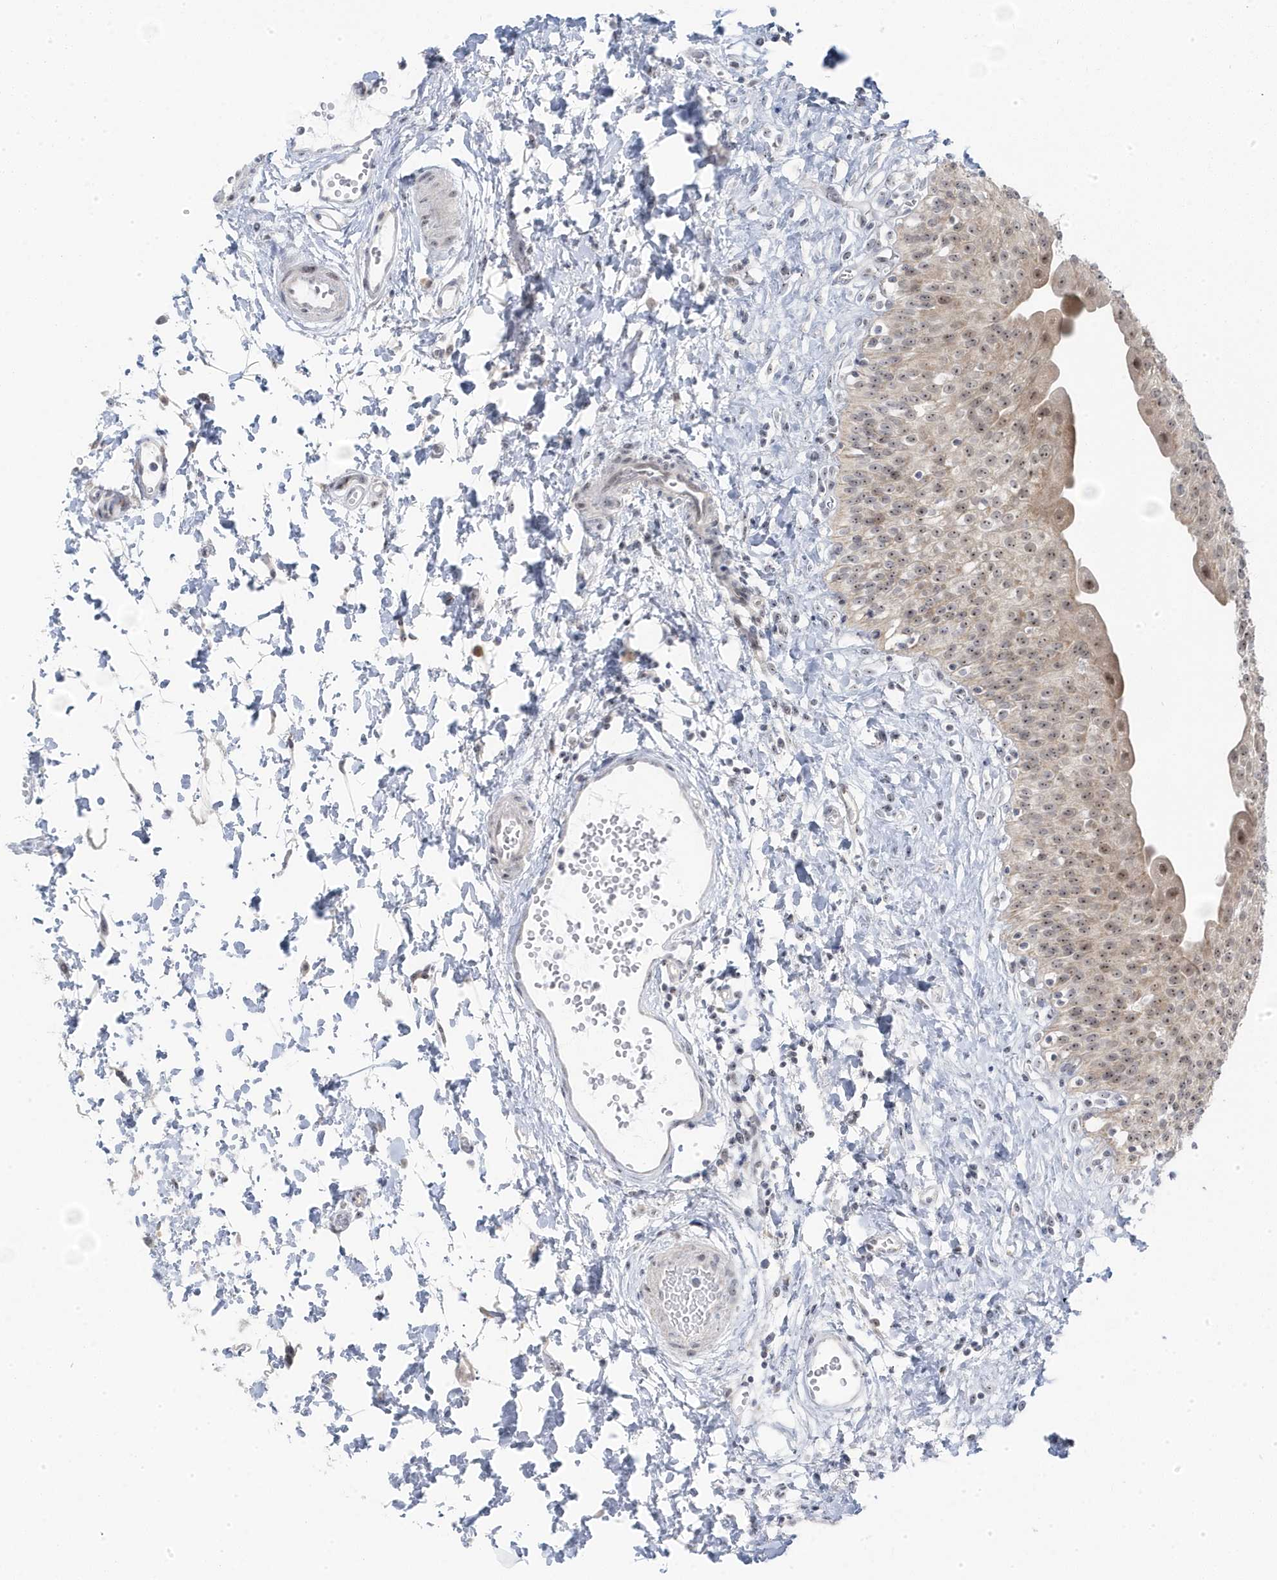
{"staining": {"intensity": "moderate", "quantity": ">75%", "location": "cytoplasmic/membranous,nuclear"}, "tissue": "urinary bladder", "cell_type": "Urothelial cells", "image_type": "normal", "snomed": [{"axis": "morphology", "description": "Normal tissue, NOS"}, {"axis": "topography", "description": "Urinary bladder"}], "caption": "Moderate cytoplasmic/membranous,nuclear protein expression is present in about >75% of urothelial cells in urinary bladder.", "gene": "TSEN15", "patient": {"sex": "male", "age": 51}}